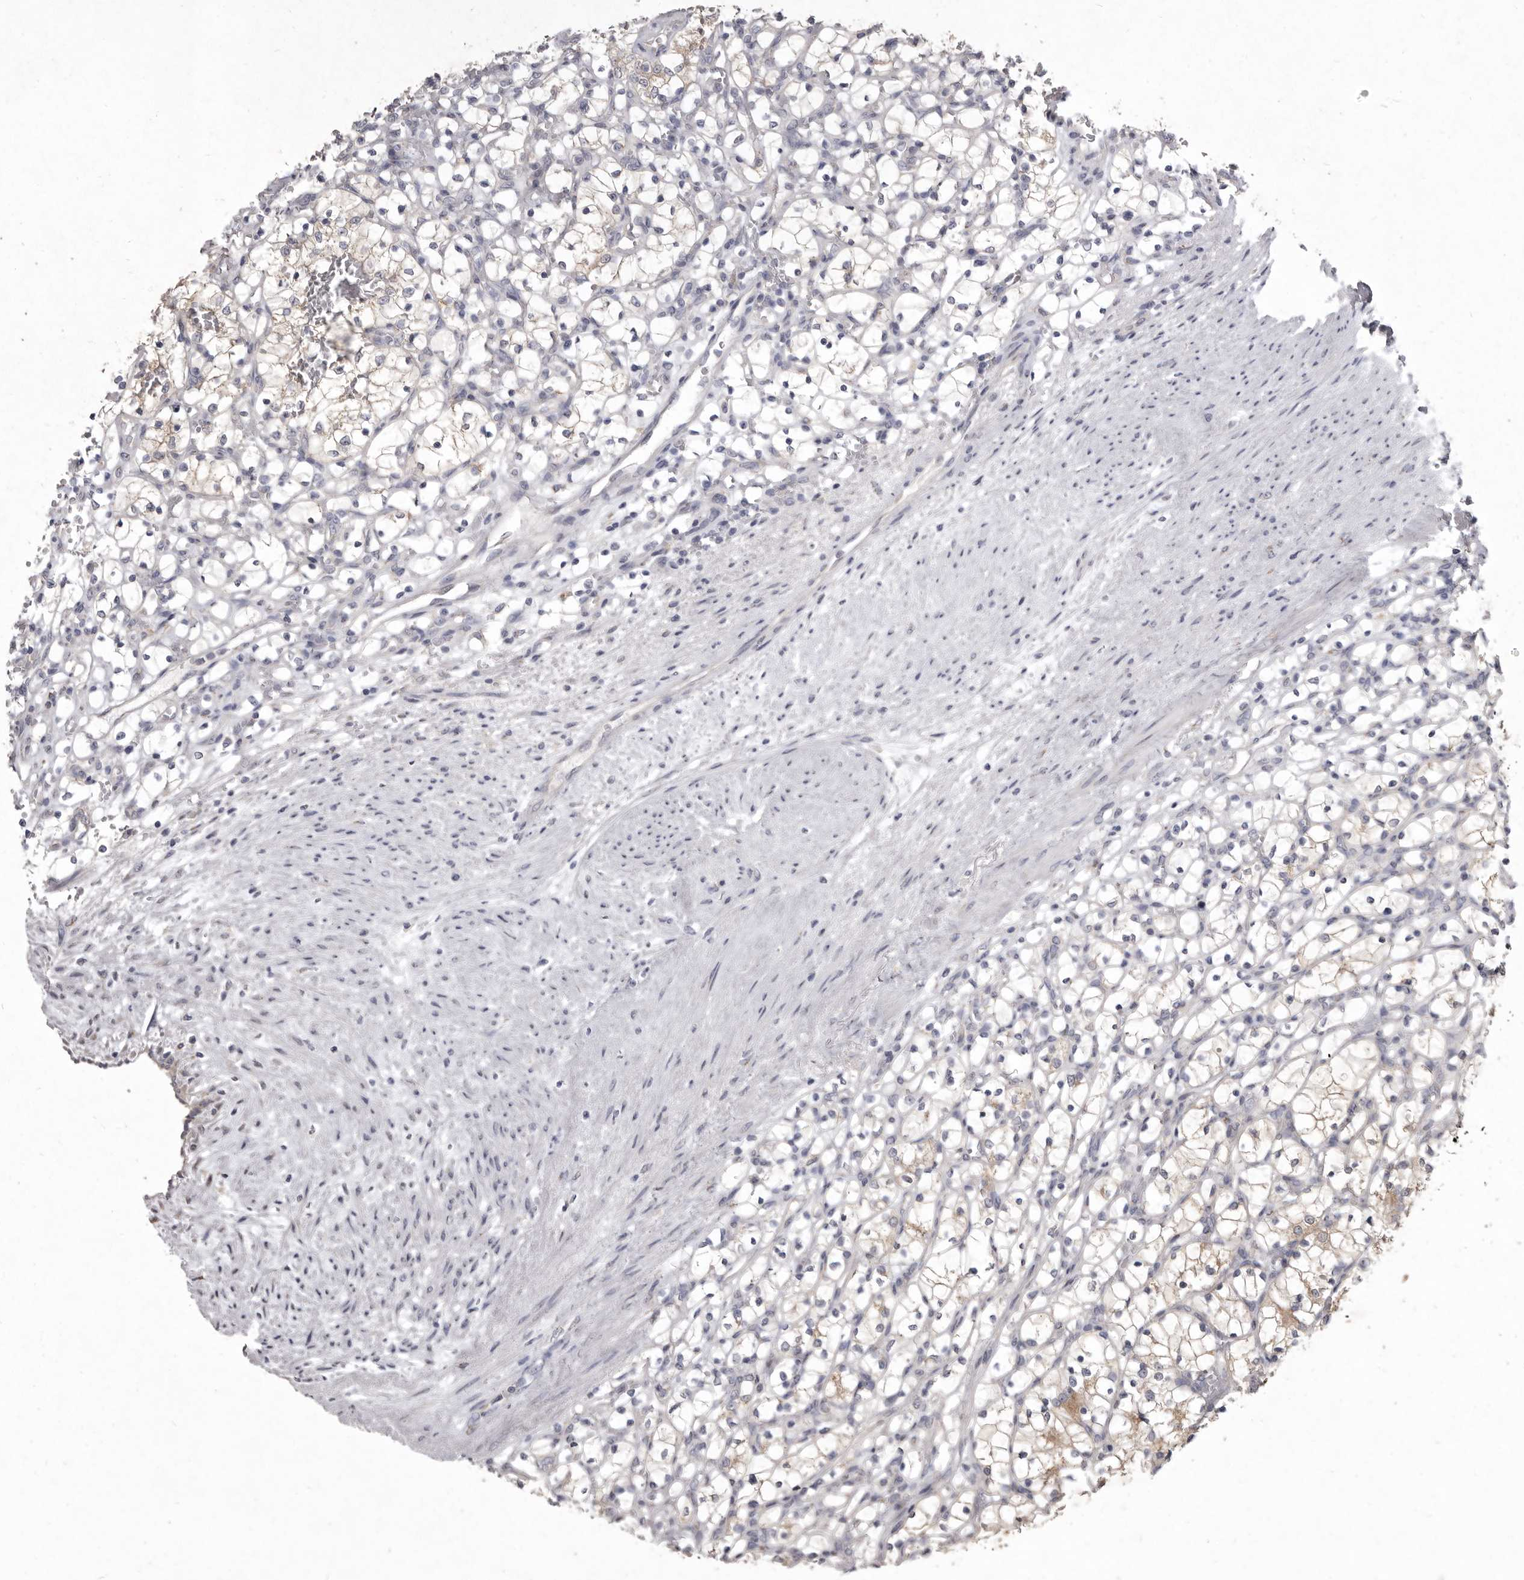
{"staining": {"intensity": "moderate", "quantity": "<25%", "location": "cytoplasmic/membranous"}, "tissue": "renal cancer", "cell_type": "Tumor cells", "image_type": "cancer", "snomed": [{"axis": "morphology", "description": "Adenocarcinoma, NOS"}, {"axis": "topography", "description": "Kidney"}], "caption": "A brown stain highlights moderate cytoplasmic/membranous staining of a protein in renal cancer tumor cells.", "gene": "P2RX6", "patient": {"sex": "female", "age": 69}}